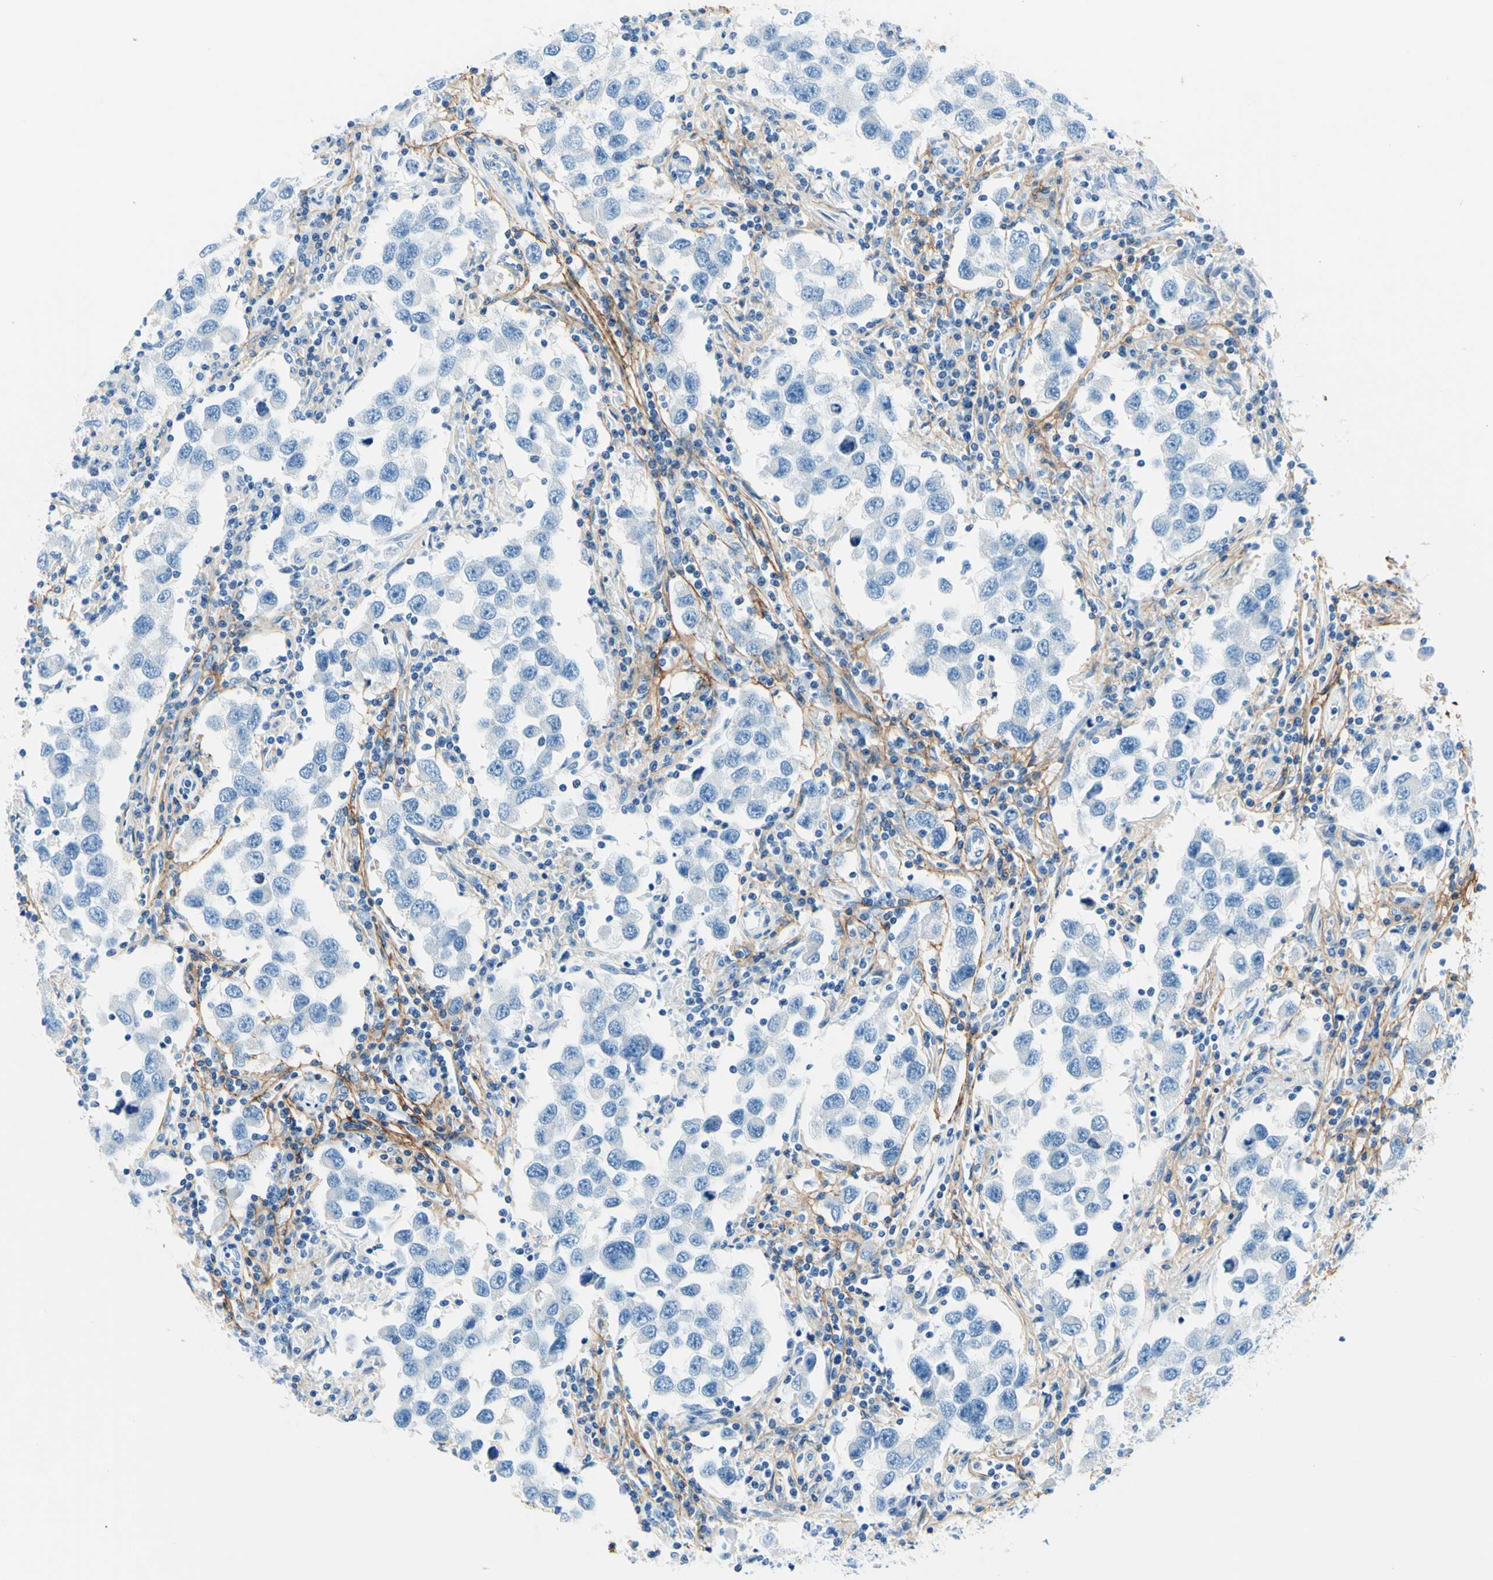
{"staining": {"intensity": "negative", "quantity": "none", "location": "none"}, "tissue": "testis cancer", "cell_type": "Tumor cells", "image_type": "cancer", "snomed": [{"axis": "morphology", "description": "Carcinoma, Embryonal, NOS"}, {"axis": "topography", "description": "Testis"}], "caption": "Immunohistochemistry (IHC) of human testis cancer reveals no positivity in tumor cells.", "gene": "MFAP5", "patient": {"sex": "male", "age": 21}}